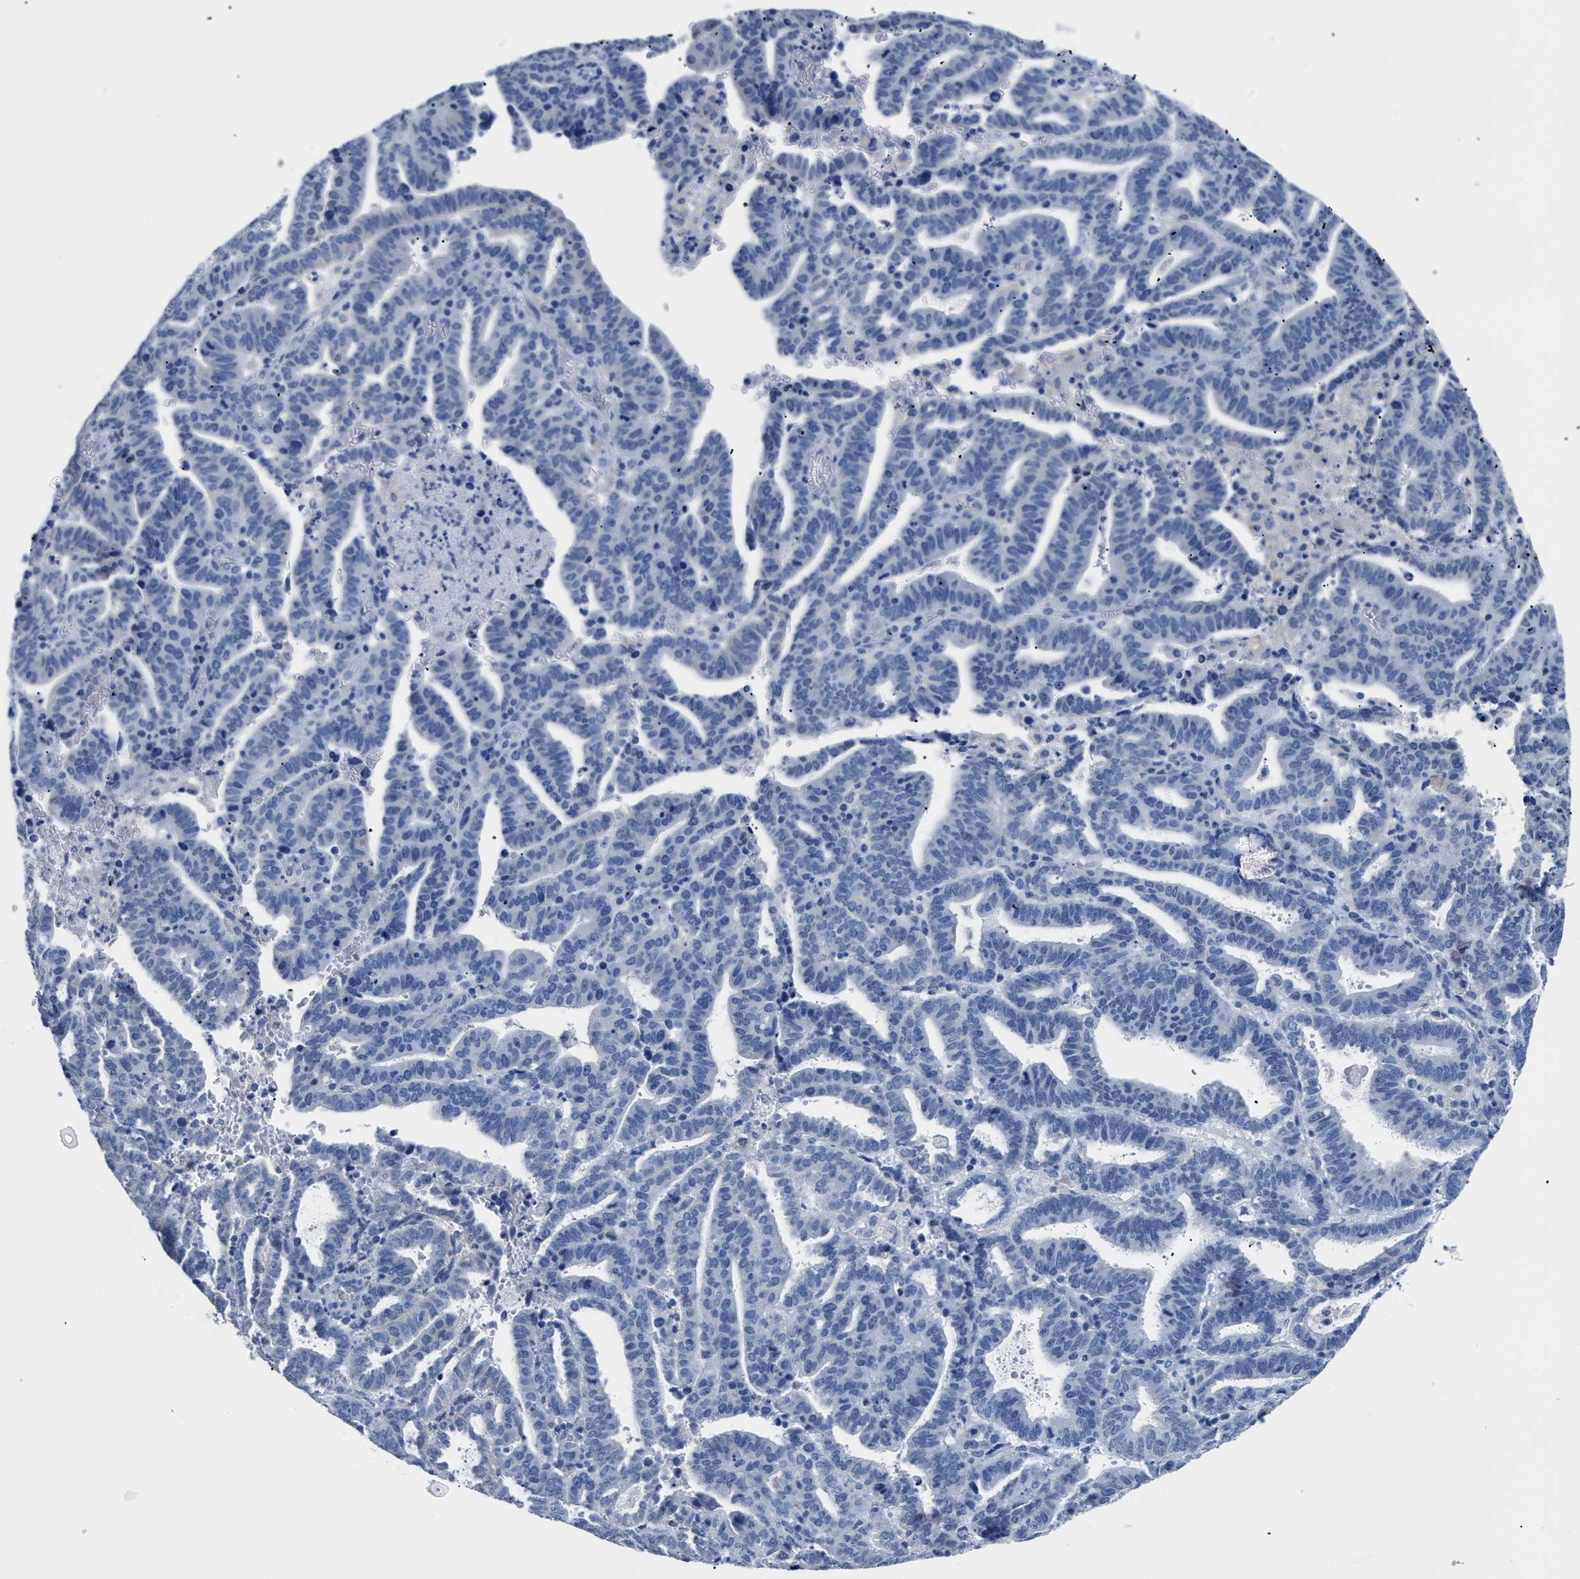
{"staining": {"intensity": "negative", "quantity": "none", "location": "none"}, "tissue": "endometrial cancer", "cell_type": "Tumor cells", "image_type": "cancer", "snomed": [{"axis": "morphology", "description": "Adenocarcinoma, NOS"}, {"axis": "topography", "description": "Uterus"}], "caption": "This is a photomicrograph of IHC staining of adenocarcinoma (endometrial), which shows no expression in tumor cells.", "gene": "APOBEC2", "patient": {"sex": "female", "age": 83}}